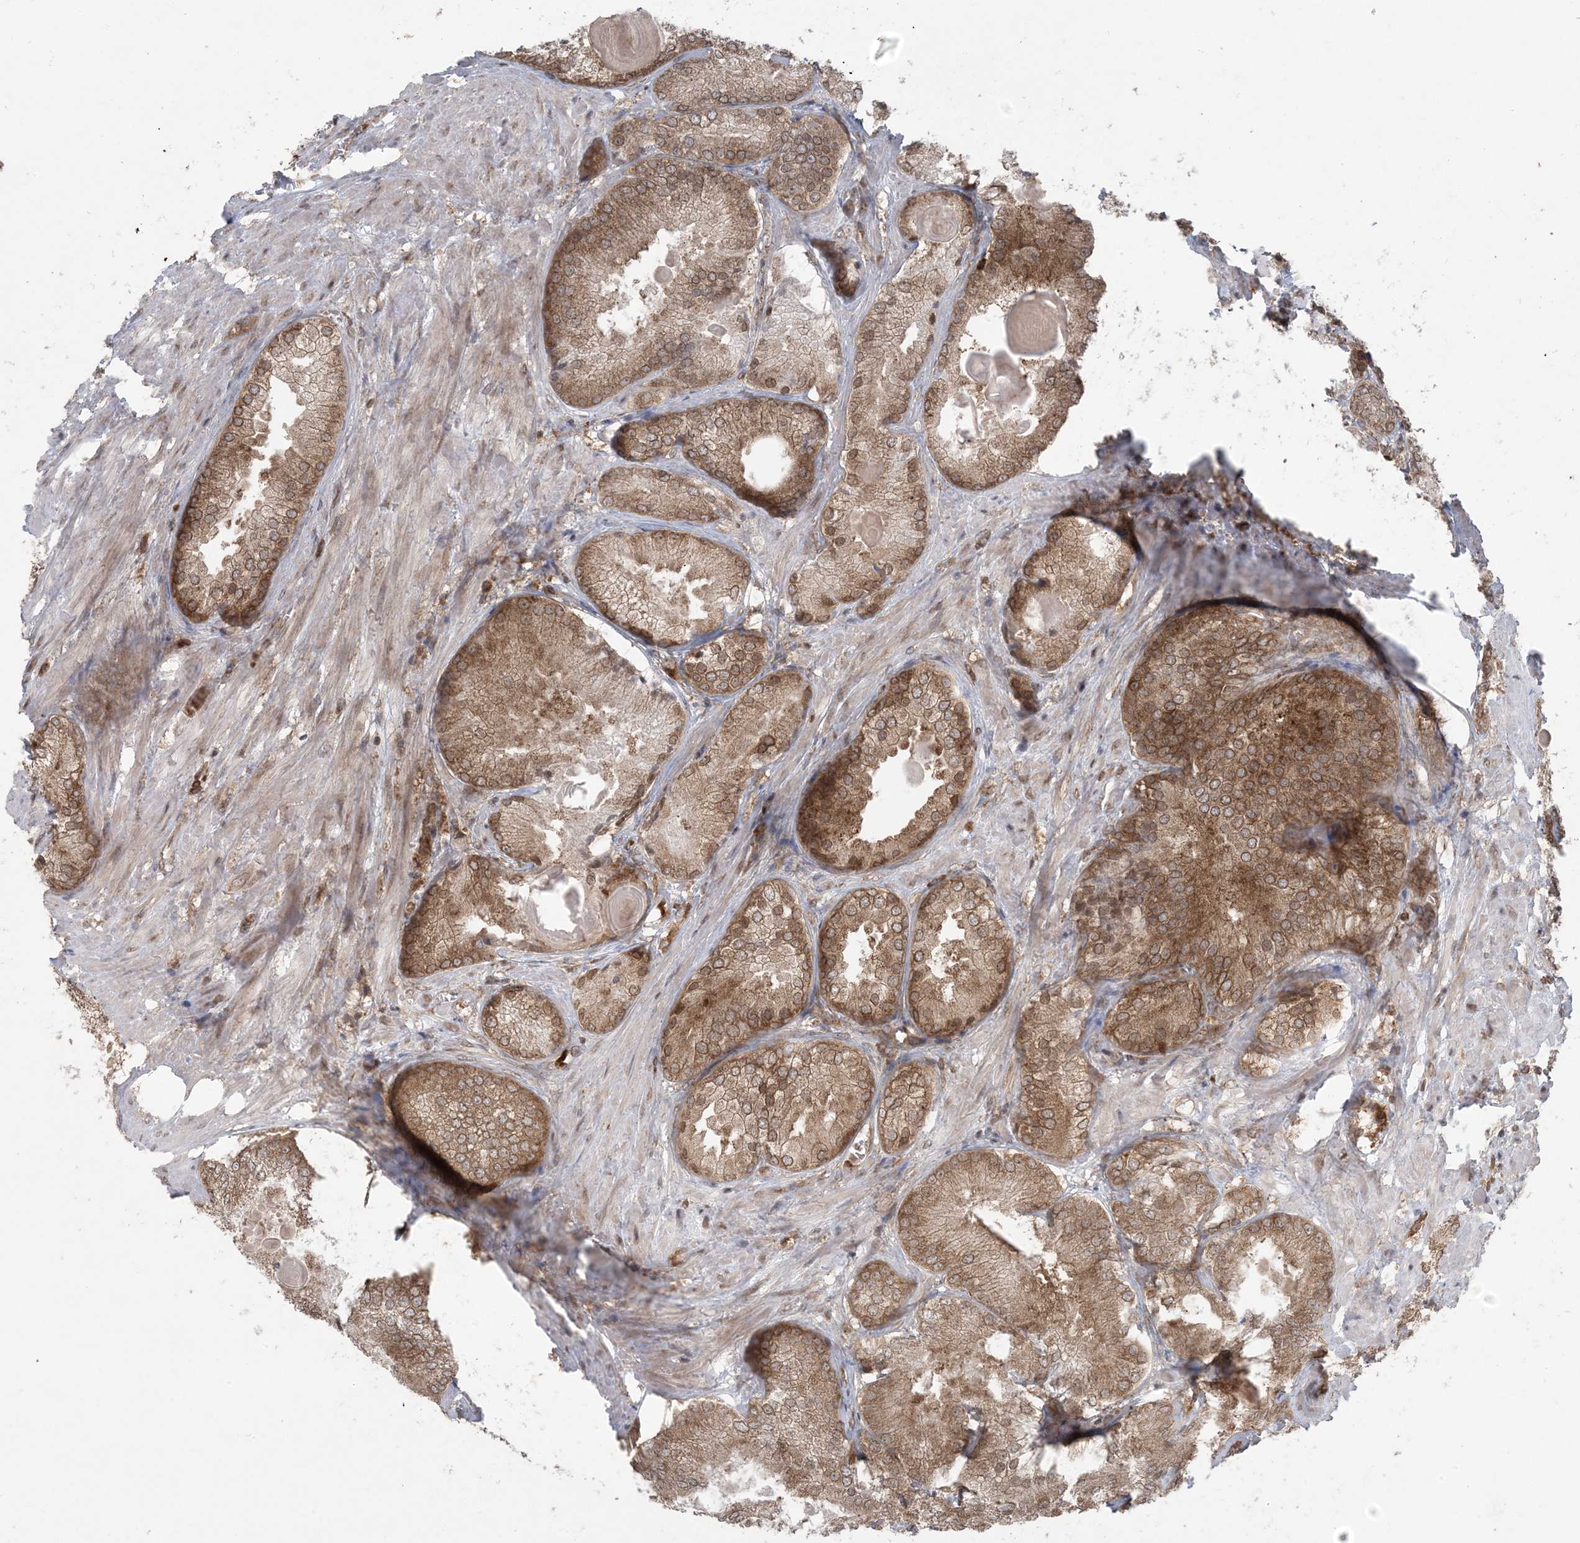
{"staining": {"intensity": "moderate", "quantity": "25%-75%", "location": "cytoplasmic/membranous"}, "tissue": "prostate cancer", "cell_type": "Tumor cells", "image_type": "cancer", "snomed": [{"axis": "morphology", "description": "Adenocarcinoma, High grade"}, {"axis": "topography", "description": "Prostate"}], "caption": "A high-resolution histopathology image shows immunohistochemistry staining of prostate cancer (adenocarcinoma (high-grade)), which displays moderate cytoplasmic/membranous expression in approximately 25%-75% of tumor cells.", "gene": "DDX19B", "patient": {"sex": "male", "age": 66}}